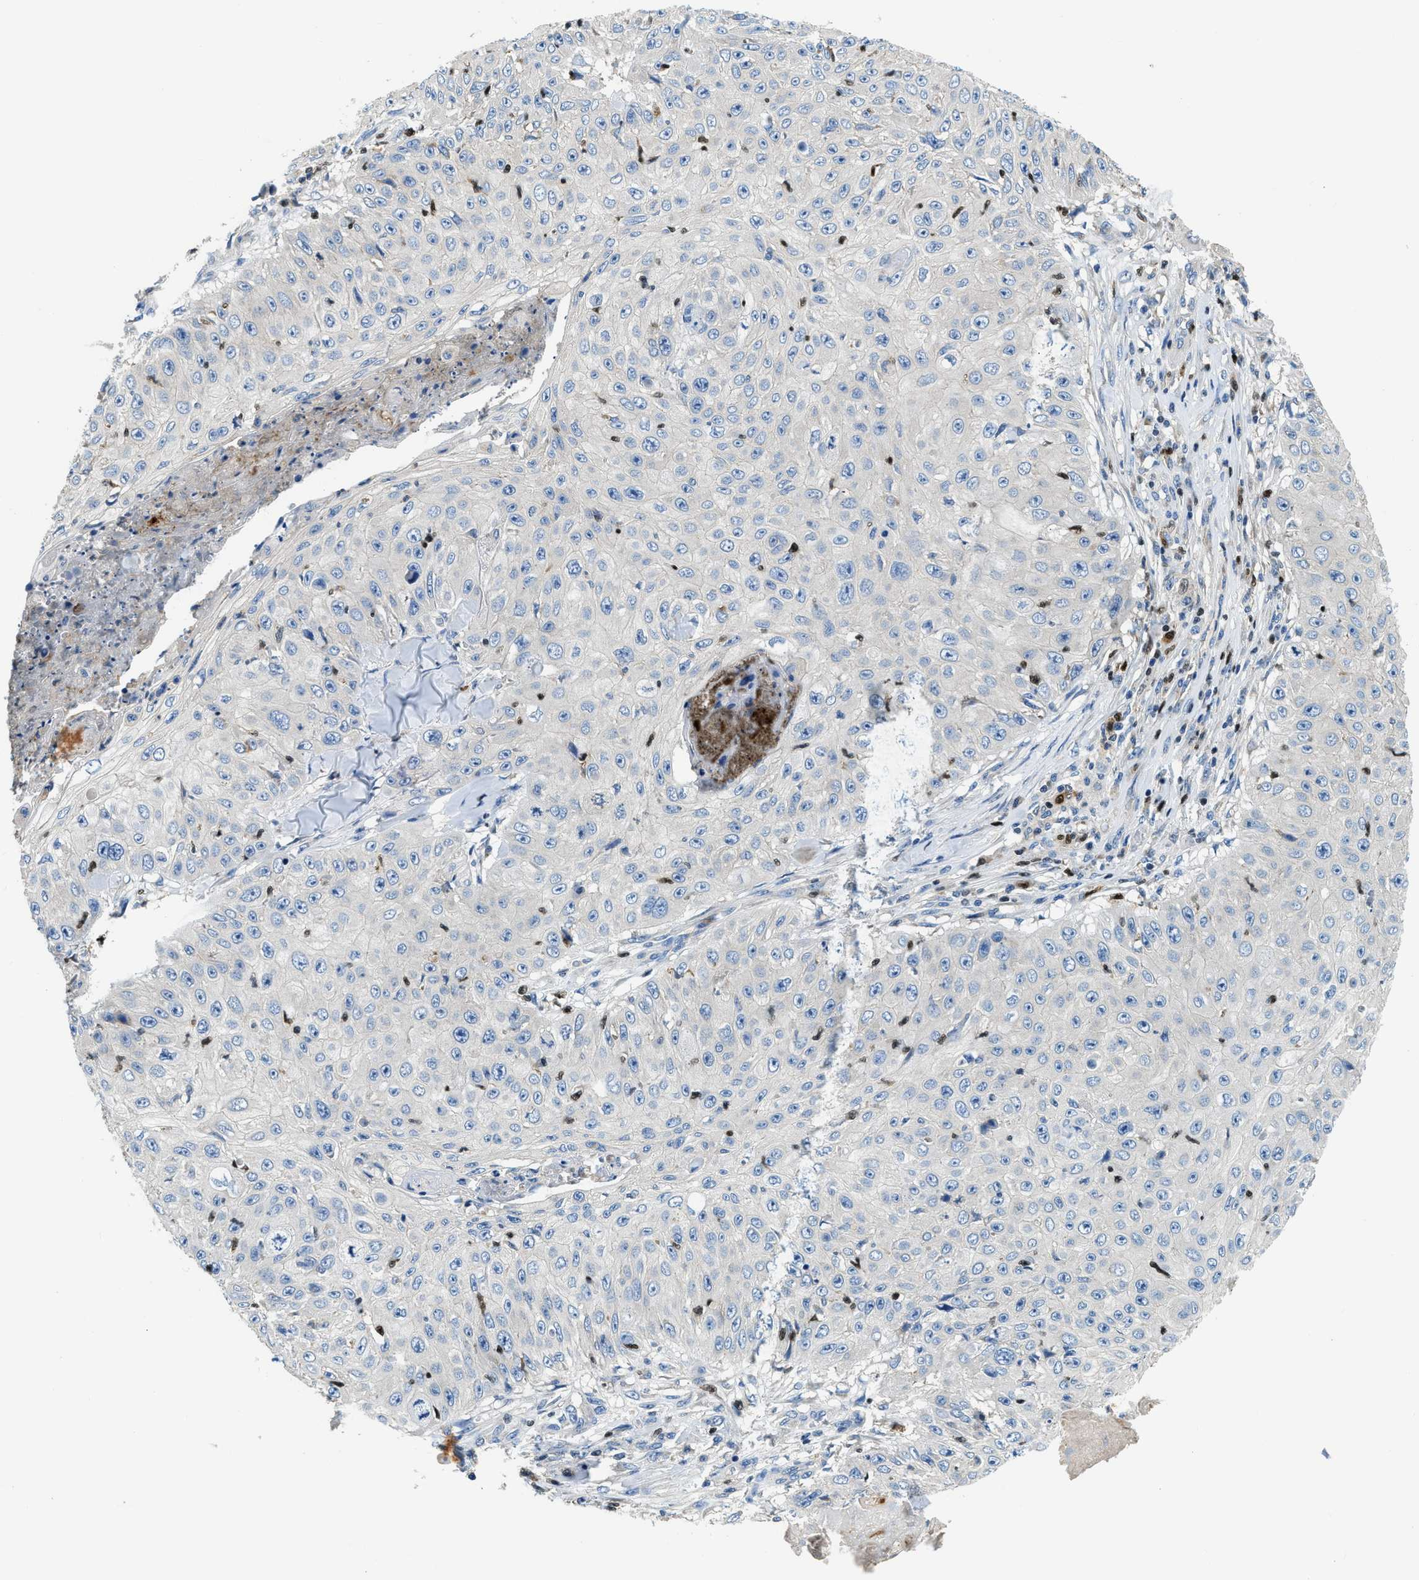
{"staining": {"intensity": "negative", "quantity": "none", "location": "none"}, "tissue": "skin cancer", "cell_type": "Tumor cells", "image_type": "cancer", "snomed": [{"axis": "morphology", "description": "Squamous cell carcinoma, NOS"}, {"axis": "topography", "description": "Skin"}], "caption": "IHC micrograph of squamous cell carcinoma (skin) stained for a protein (brown), which reveals no positivity in tumor cells.", "gene": "TOX", "patient": {"sex": "male", "age": 86}}